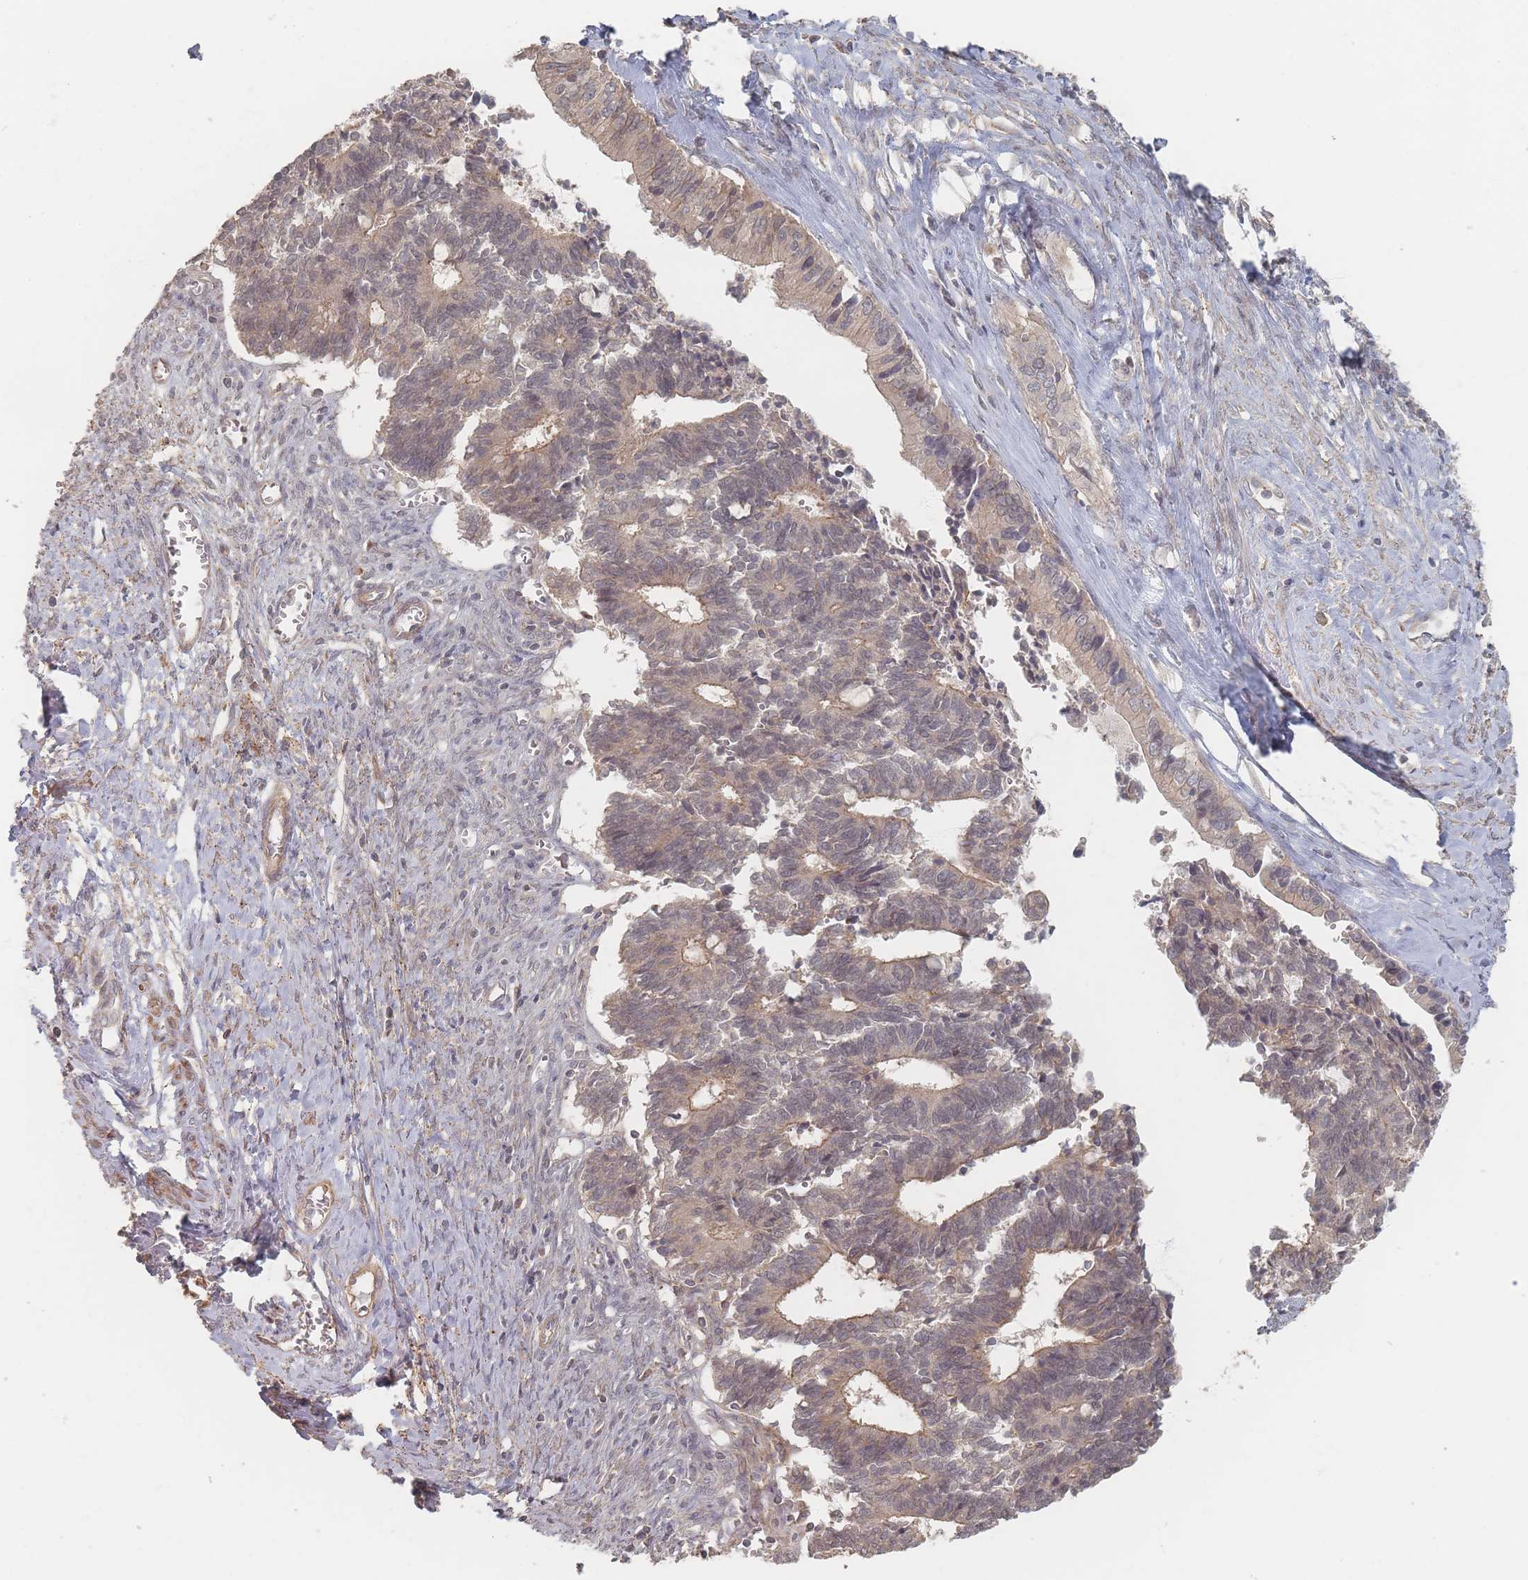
{"staining": {"intensity": "moderate", "quantity": "25%-75%", "location": "cytoplasmic/membranous"}, "tissue": "cervical cancer", "cell_type": "Tumor cells", "image_type": "cancer", "snomed": [{"axis": "morphology", "description": "Adenocarcinoma, NOS"}, {"axis": "topography", "description": "Cervix"}], "caption": "Human cervical cancer (adenocarcinoma) stained for a protein (brown) exhibits moderate cytoplasmic/membranous positive expression in approximately 25%-75% of tumor cells.", "gene": "GLE1", "patient": {"sex": "female", "age": 44}}